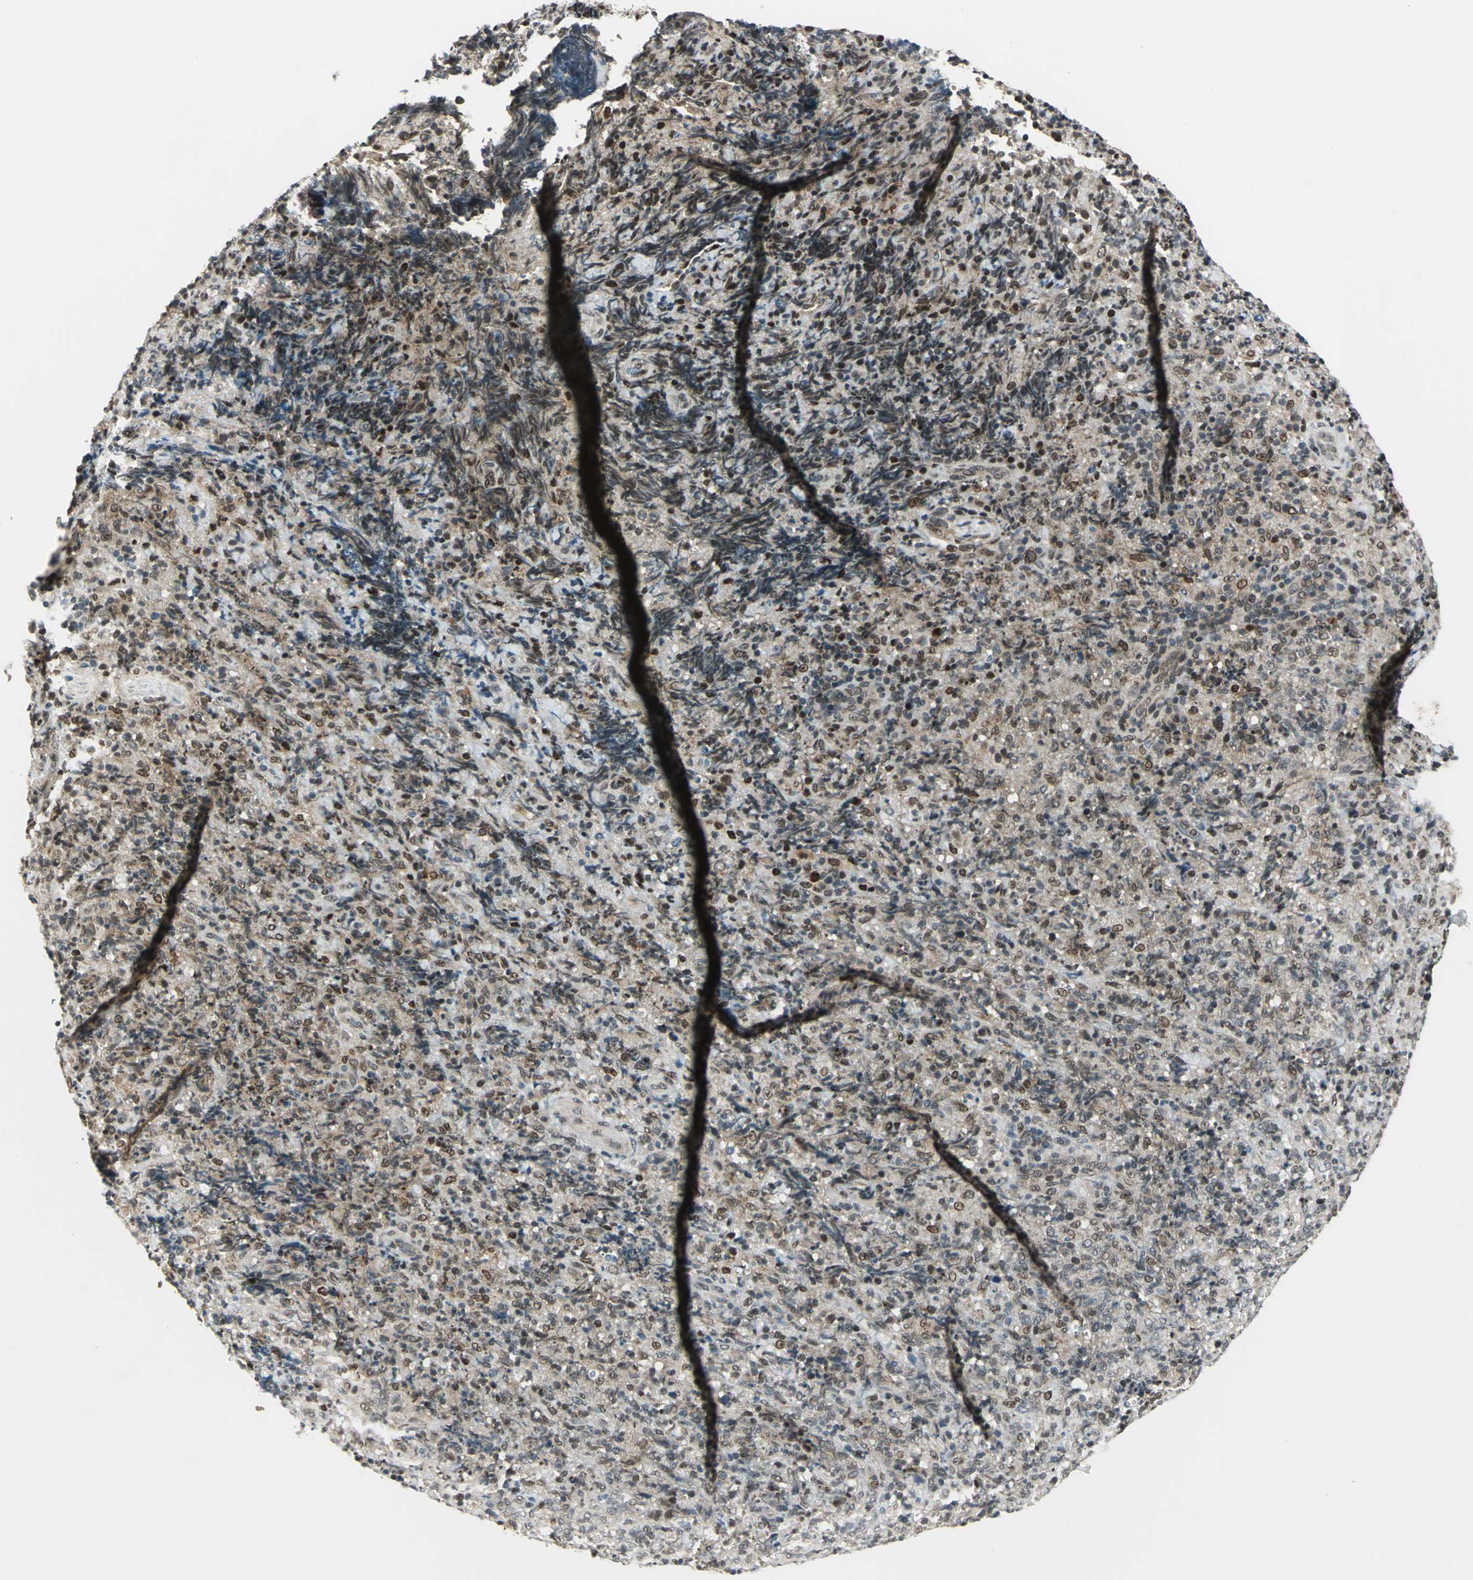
{"staining": {"intensity": "weak", "quantity": "25%-75%", "location": "cytoplasmic/membranous"}, "tissue": "lymphoma", "cell_type": "Tumor cells", "image_type": "cancer", "snomed": [{"axis": "morphology", "description": "Malignant lymphoma, non-Hodgkin's type, High grade"}, {"axis": "topography", "description": "Tonsil"}], "caption": "This histopathology image demonstrates lymphoma stained with immunohistochemistry to label a protein in brown. The cytoplasmic/membranous of tumor cells show weak positivity for the protein. Nuclei are counter-stained blue.", "gene": "RAD17", "patient": {"sex": "female", "age": 36}}